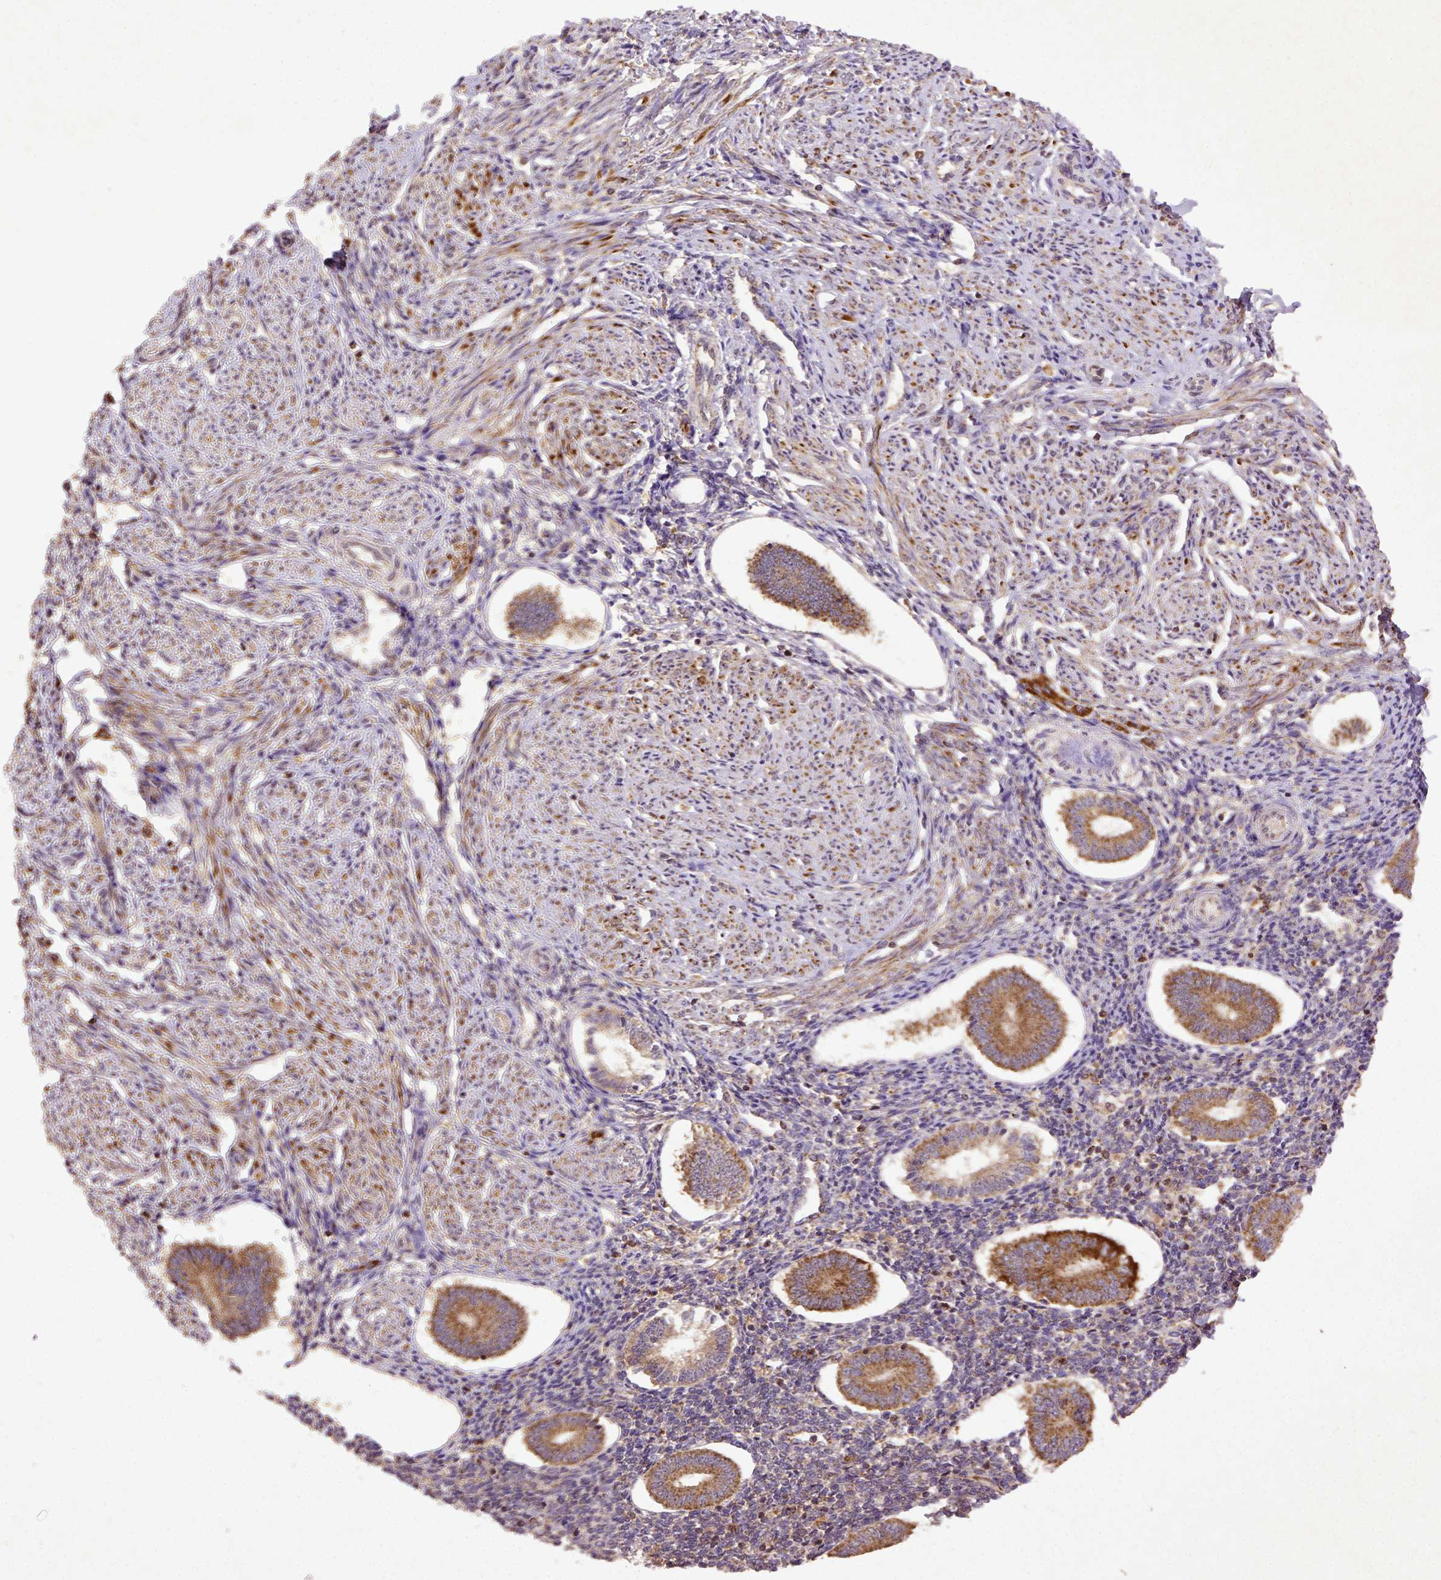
{"staining": {"intensity": "moderate", "quantity": "25%-75%", "location": "cytoplasmic/membranous"}, "tissue": "endometrium", "cell_type": "Cells in endometrial stroma", "image_type": "normal", "snomed": [{"axis": "morphology", "description": "Normal tissue, NOS"}, {"axis": "topography", "description": "Endometrium"}], "caption": "Cells in endometrial stroma display moderate cytoplasmic/membranous positivity in about 25%-75% of cells in normal endometrium.", "gene": "MT", "patient": {"sex": "female", "age": 40}}